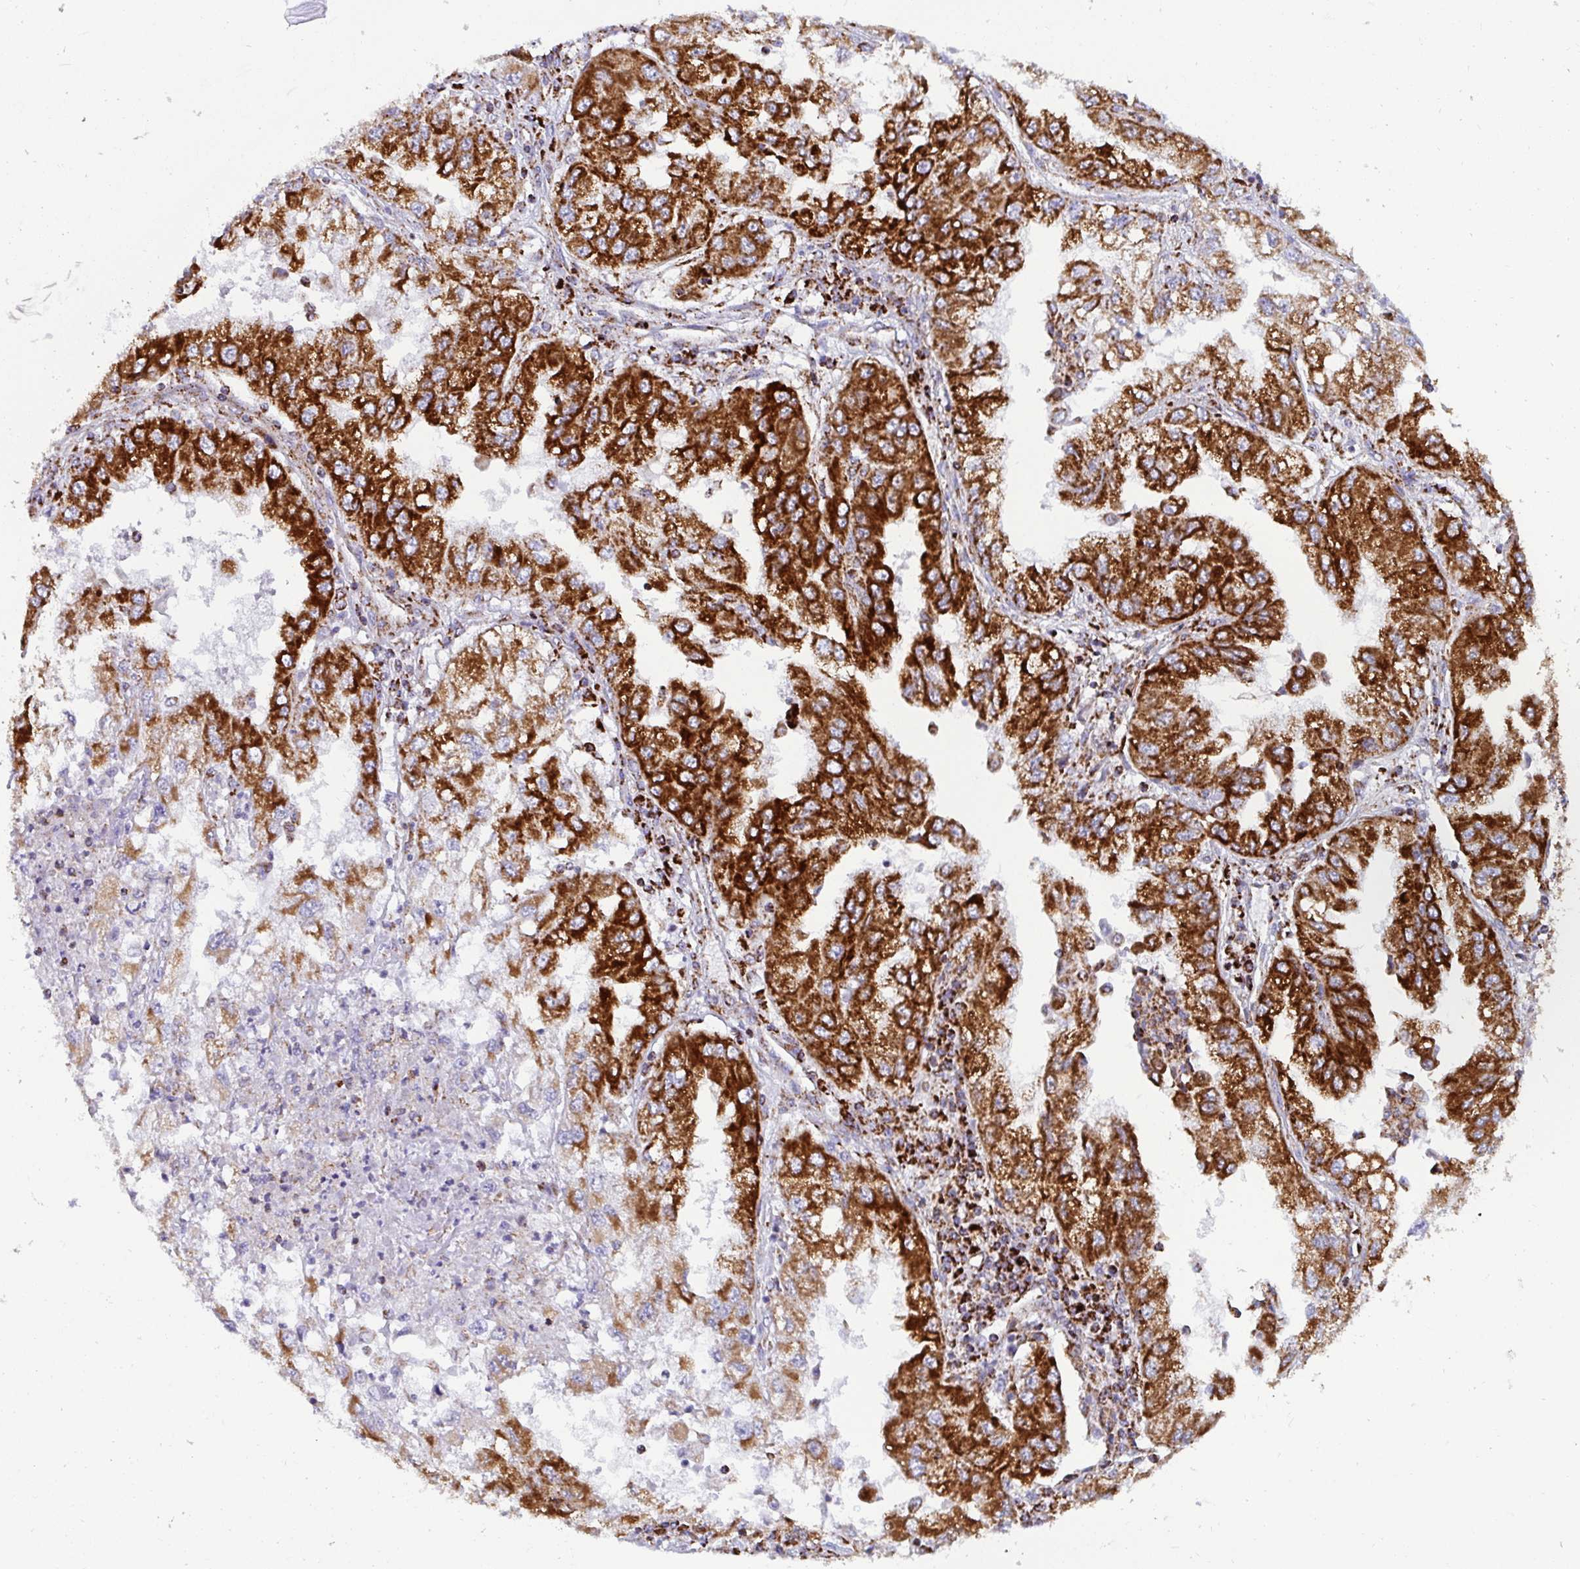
{"staining": {"intensity": "strong", "quantity": "25%-75%", "location": "cytoplasmic/membranous"}, "tissue": "lung cancer", "cell_type": "Tumor cells", "image_type": "cancer", "snomed": [{"axis": "morphology", "description": "Adenocarcinoma, NOS"}, {"axis": "morphology", "description": "Adenocarcinoma primary or metastatic"}, {"axis": "topography", "description": "Lung"}], "caption": "An IHC image of neoplastic tissue is shown. Protein staining in brown shows strong cytoplasmic/membranous positivity in lung cancer within tumor cells.", "gene": "ATP5MJ", "patient": {"sex": "male", "age": 74}}